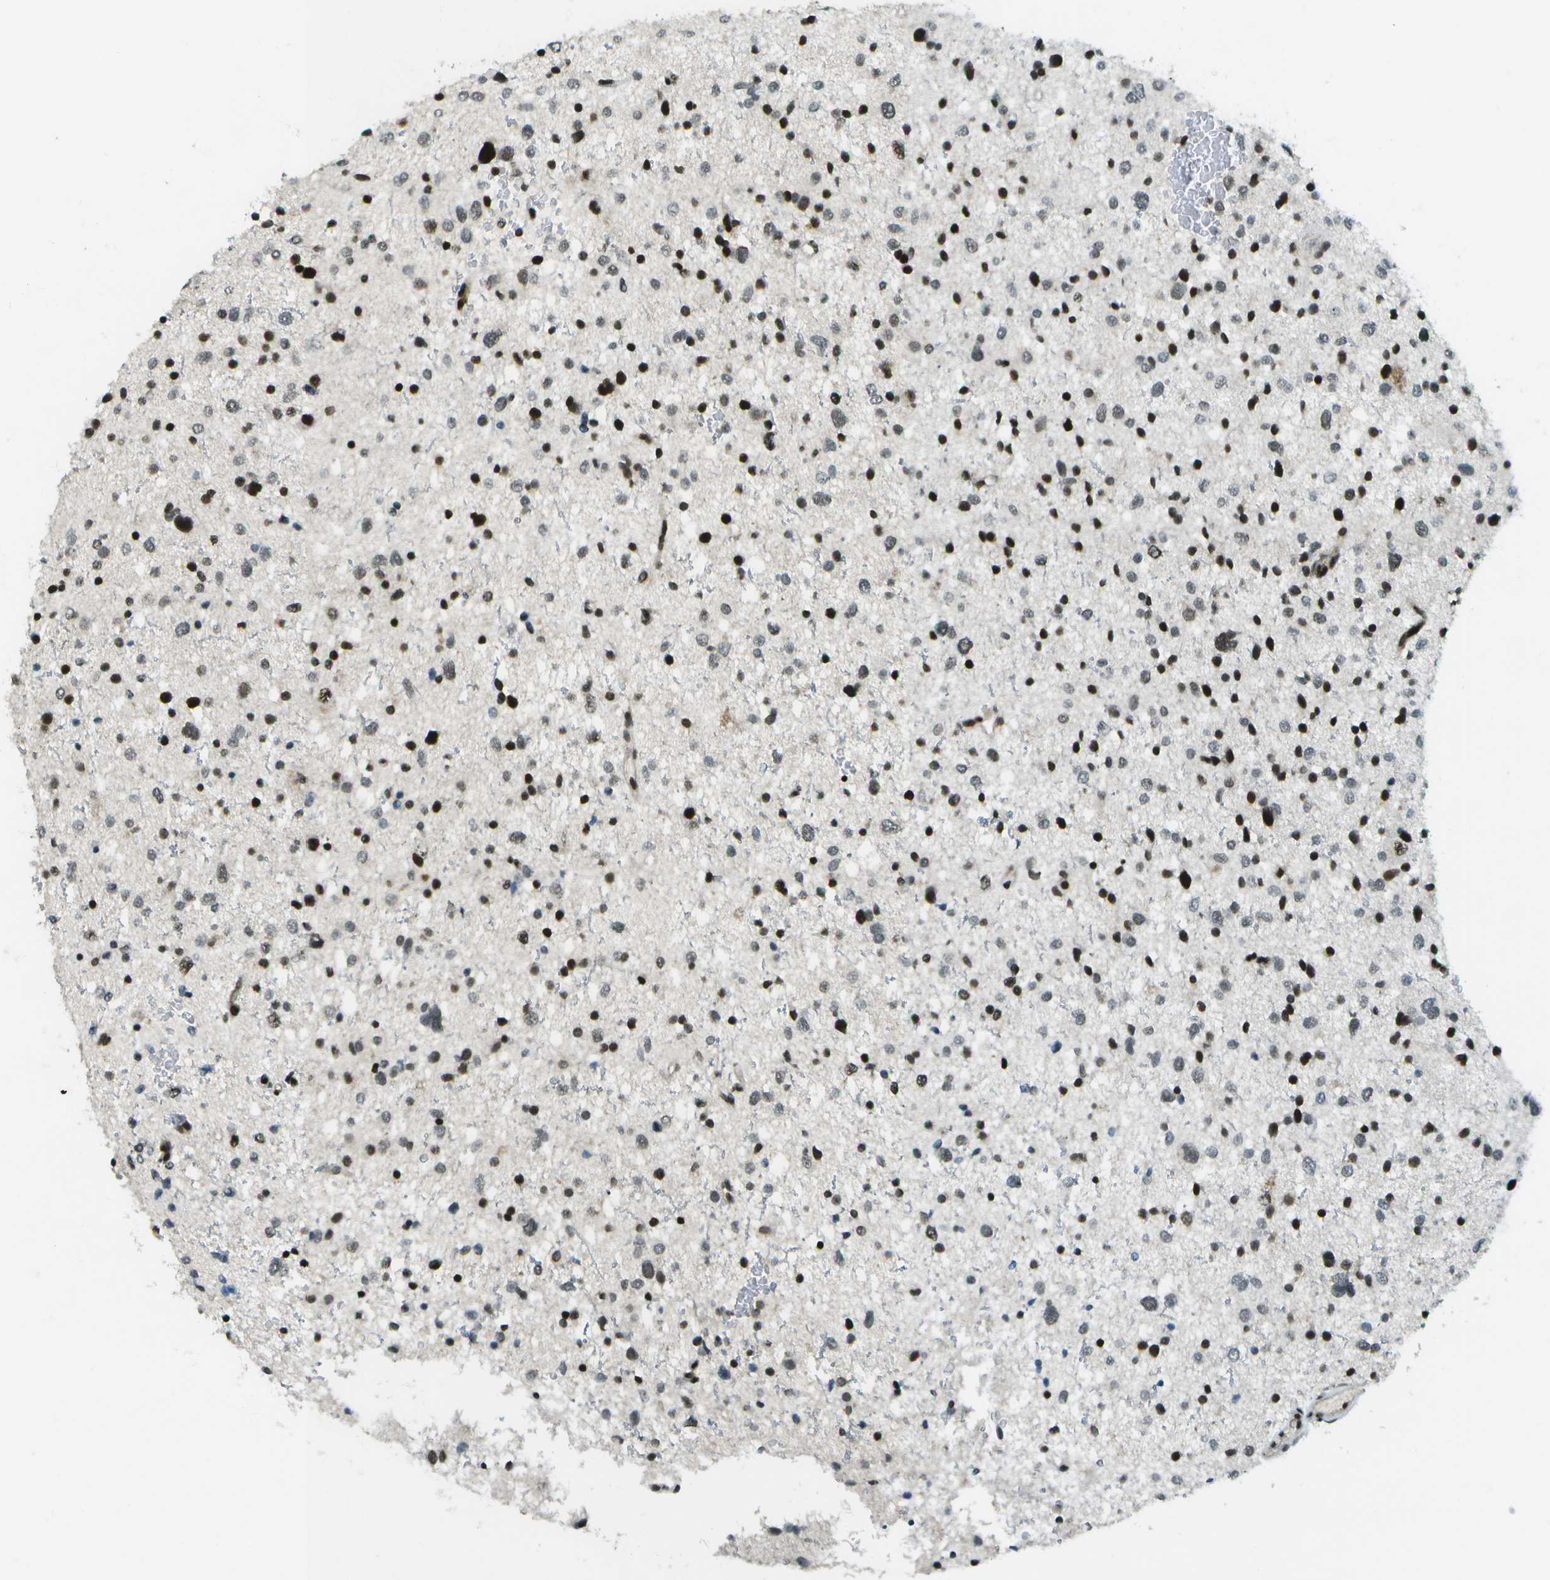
{"staining": {"intensity": "strong", "quantity": "25%-75%", "location": "nuclear"}, "tissue": "glioma", "cell_type": "Tumor cells", "image_type": "cancer", "snomed": [{"axis": "morphology", "description": "Glioma, malignant, Low grade"}, {"axis": "topography", "description": "Brain"}], "caption": "The photomicrograph exhibits immunohistochemical staining of malignant low-grade glioma. There is strong nuclear expression is identified in about 25%-75% of tumor cells.", "gene": "IRF7", "patient": {"sex": "female", "age": 37}}